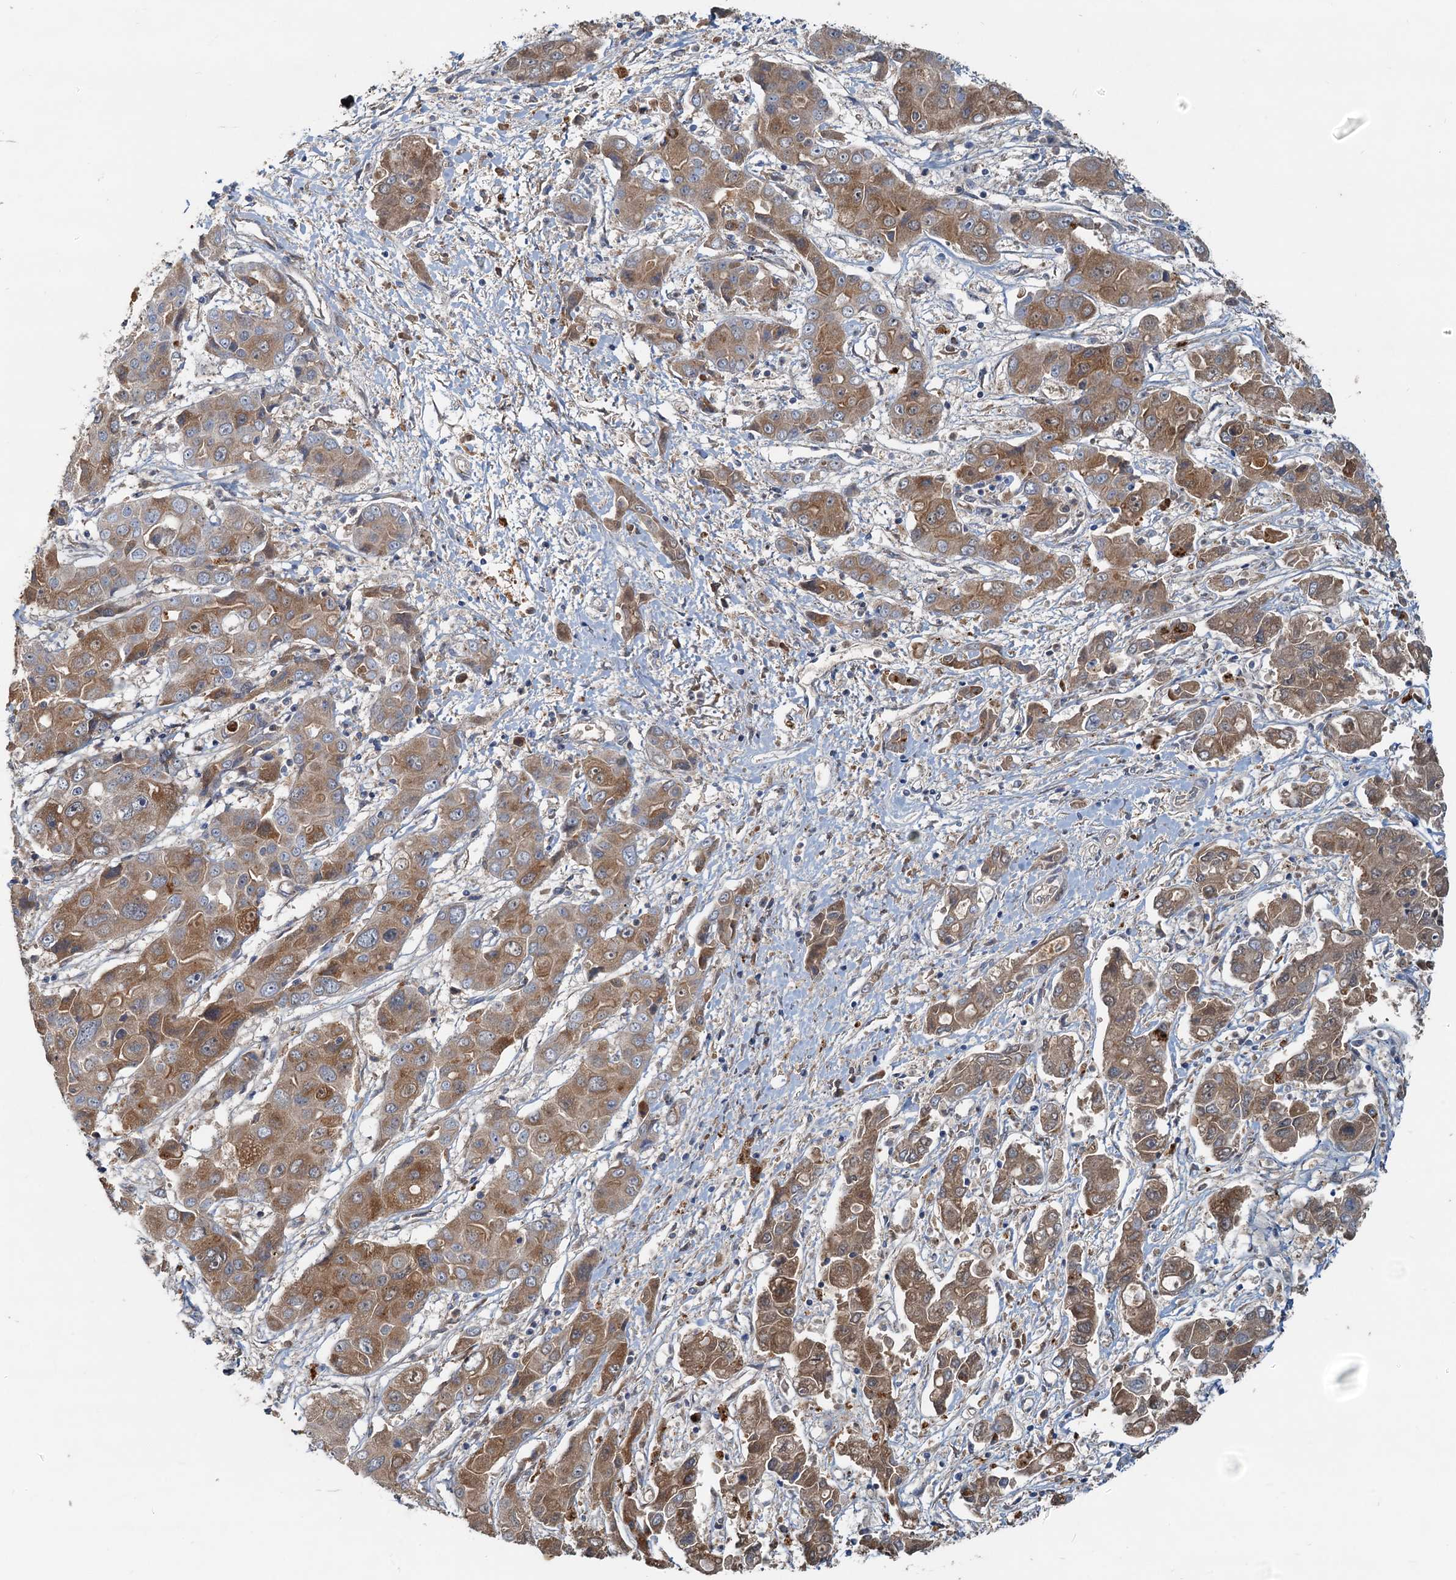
{"staining": {"intensity": "moderate", "quantity": ">75%", "location": "cytoplasmic/membranous"}, "tissue": "liver cancer", "cell_type": "Tumor cells", "image_type": "cancer", "snomed": [{"axis": "morphology", "description": "Cholangiocarcinoma"}, {"axis": "topography", "description": "Liver"}], "caption": "DAB (3,3'-diaminobenzidine) immunohistochemical staining of liver cancer reveals moderate cytoplasmic/membranous protein expression in about >75% of tumor cells.", "gene": "CEP68", "patient": {"sex": "male", "age": 67}}